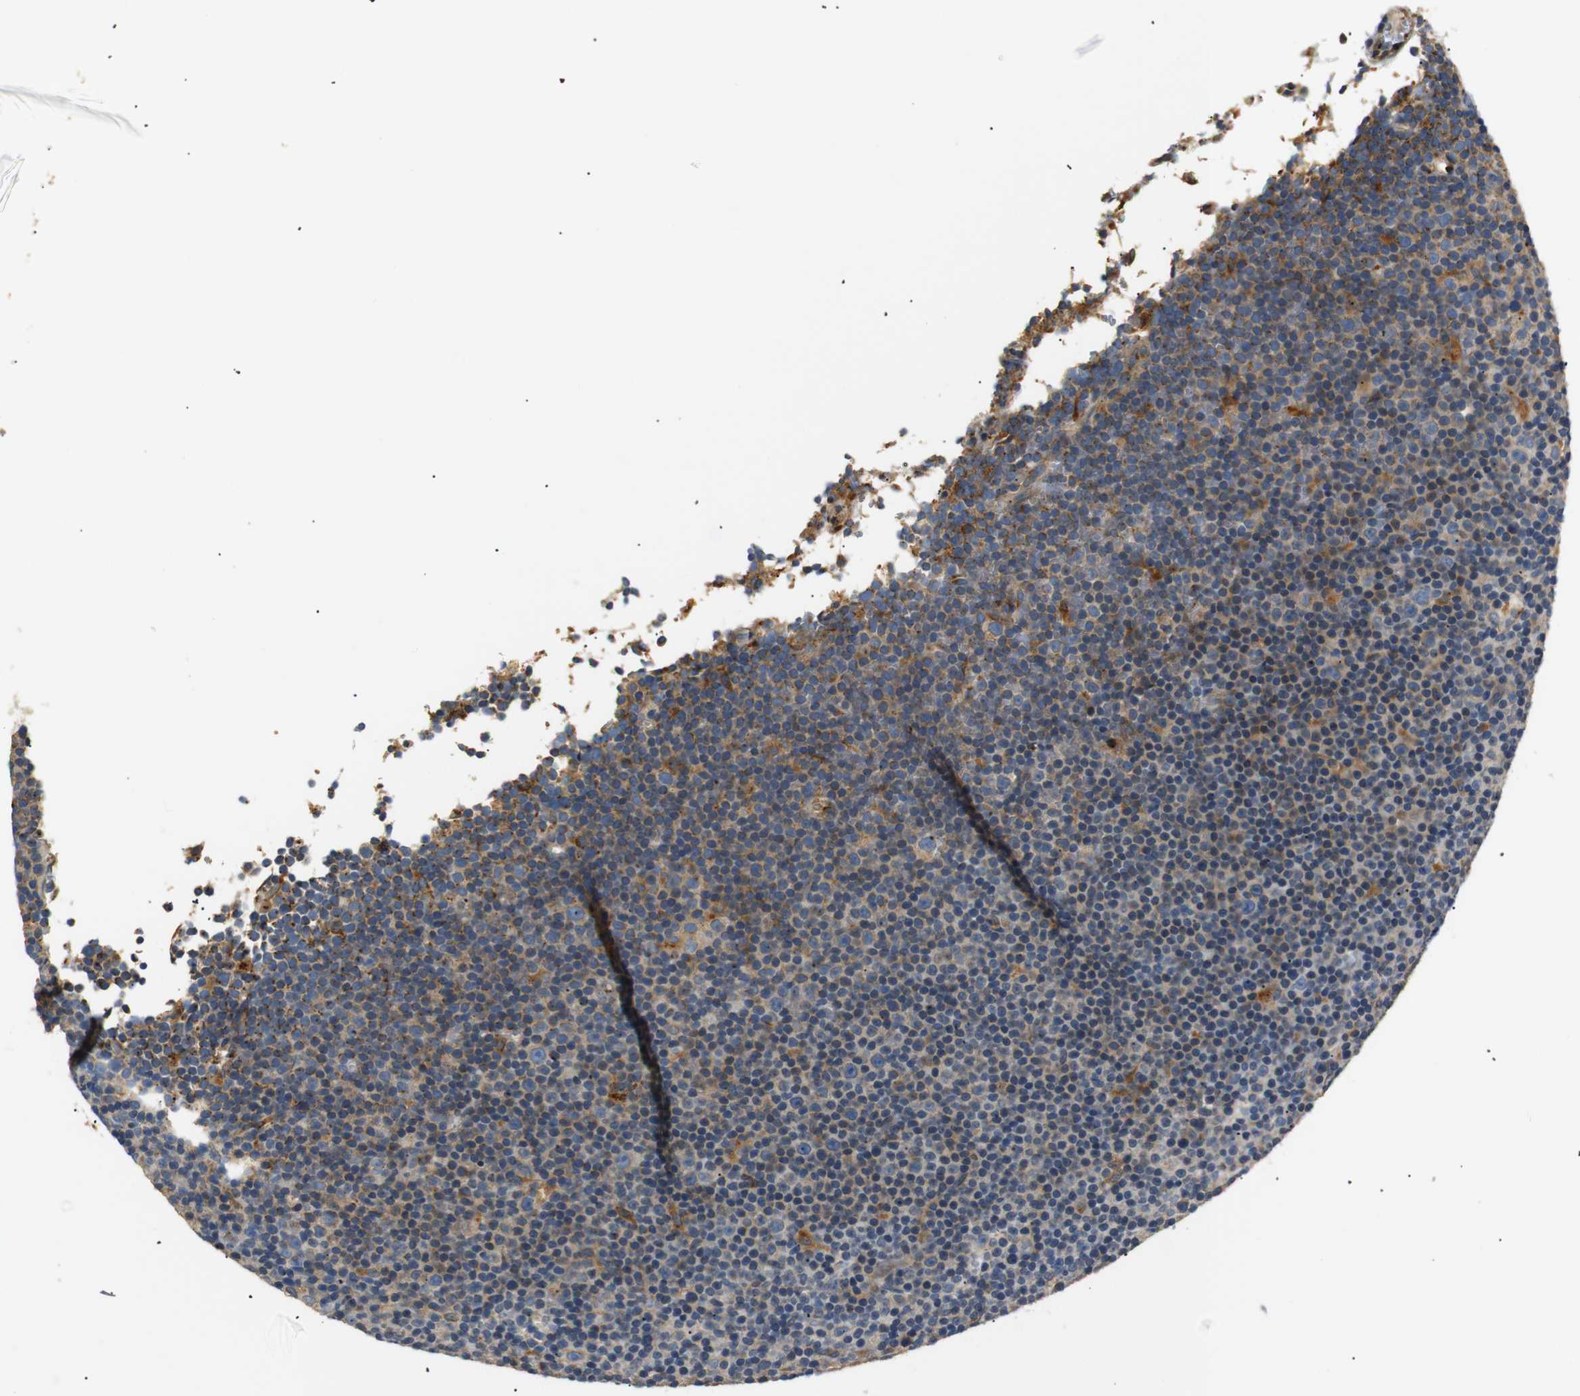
{"staining": {"intensity": "moderate", "quantity": "<25%", "location": "cytoplasmic/membranous"}, "tissue": "lymphoma", "cell_type": "Tumor cells", "image_type": "cancer", "snomed": [{"axis": "morphology", "description": "Malignant lymphoma, non-Hodgkin's type, Low grade"}, {"axis": "topography", "description": "Lymph node"}], "caption": "Lymphoma stained with a brown dye exhibits moderate cytoplasmic/membranous positive staining in about <25% of tumor cells.", "gene": "TMED2", "patient": {"sex": "female", "age": 67}}